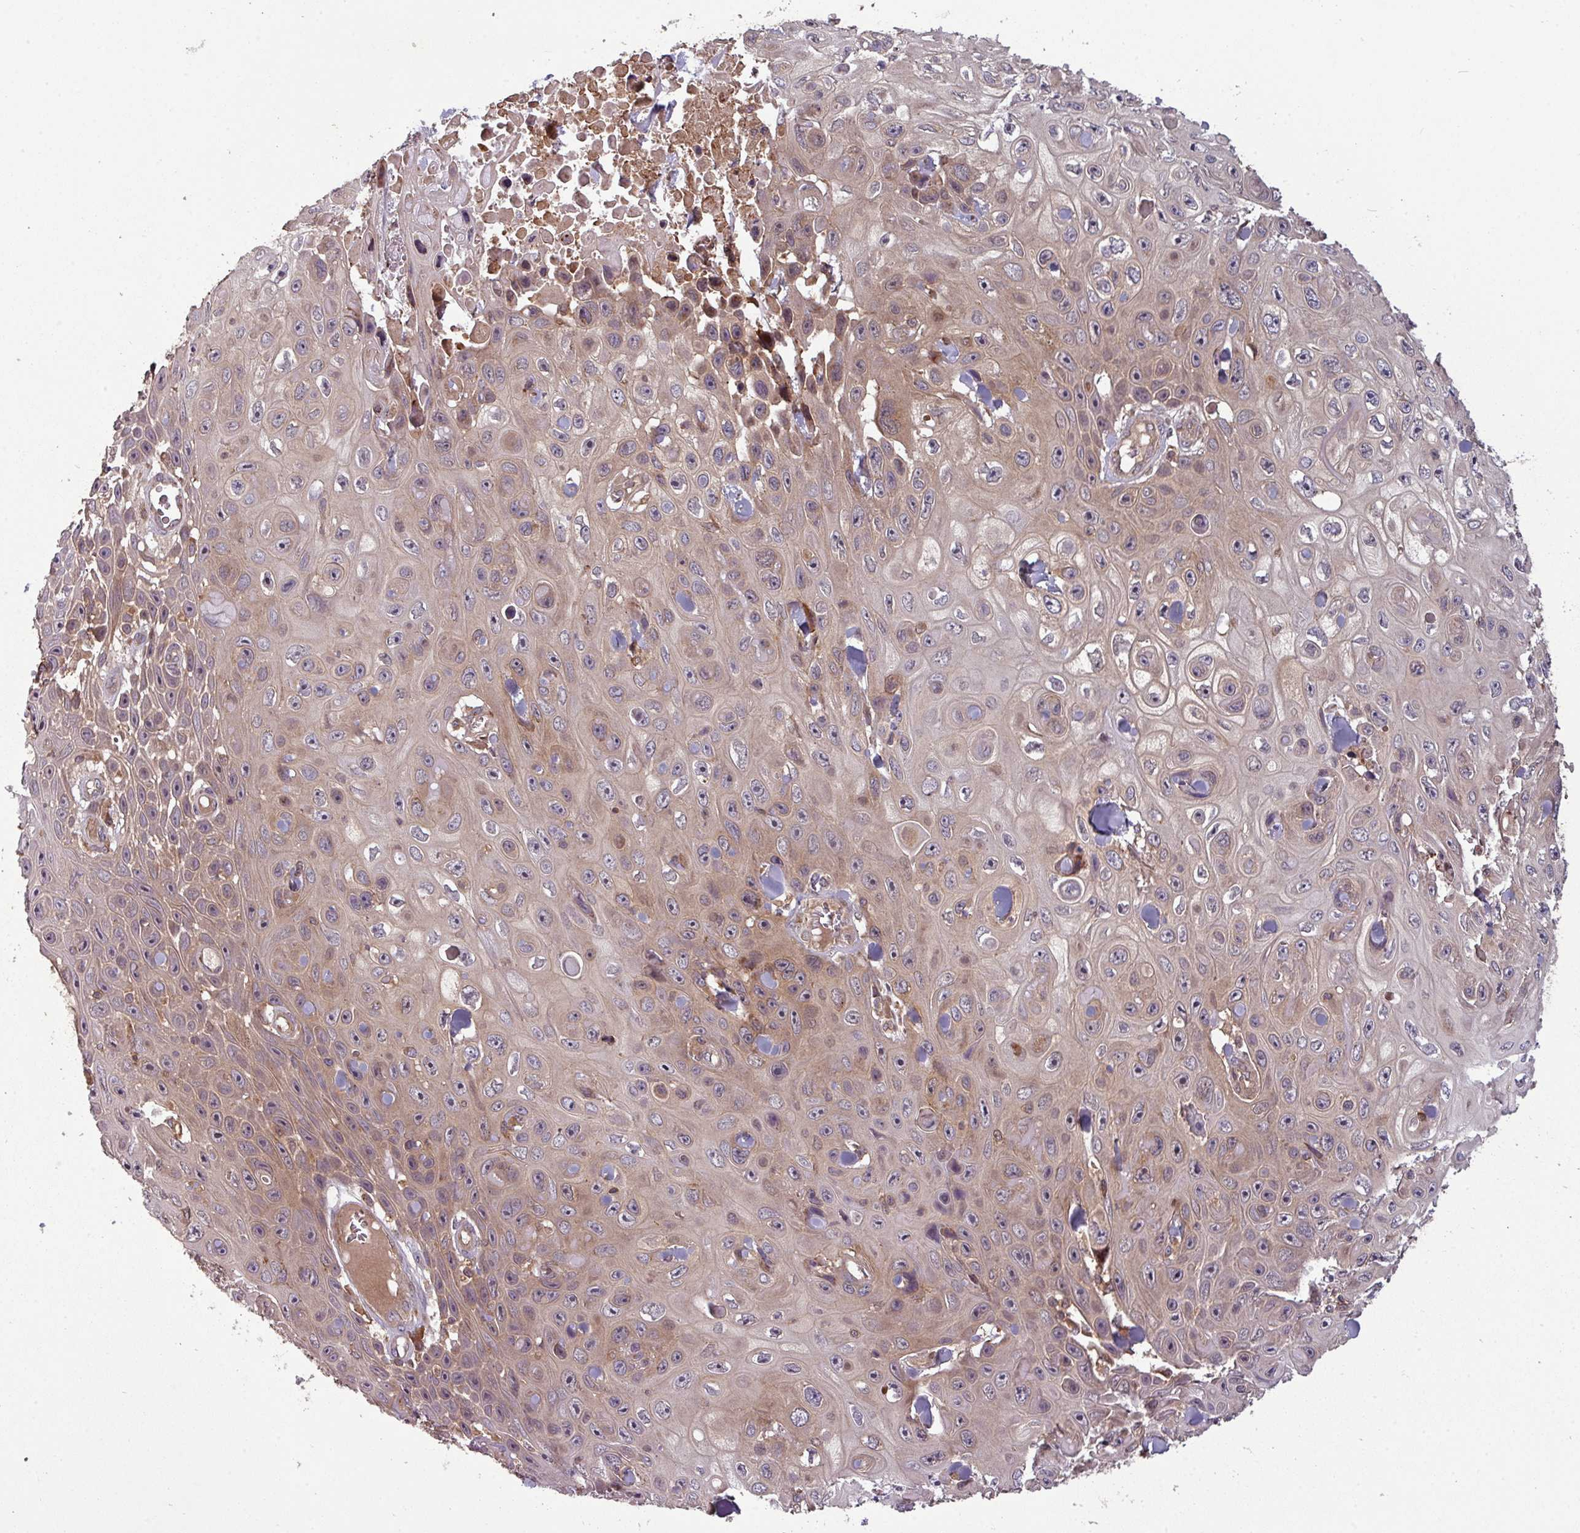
{"staining": {"intensity": "weak", "quantity": ">75%", "location": "cytoplasmic/membranous"}, "tissue": "skin cancer", "cell_type": "Tumor cells", "image_type": "cancer", "snomed": [{"axis": "morphology", "description": "Squamous cell carcinoma, NOS"}, {"axis": "topography", "description": "Skin"}], "caption": "Protein analysis of skin cancer (squamous cell carcinoma) tissue demonstrates weak cytoplasmic/membranous expression in approximately >75% of tumor cells. (DAB (3,3'-diaminobenzidine) IHC with brightfield microscopy, high magnification).", "gene": "GSKIP", "patient": {"sex": "male", "age": 82}}